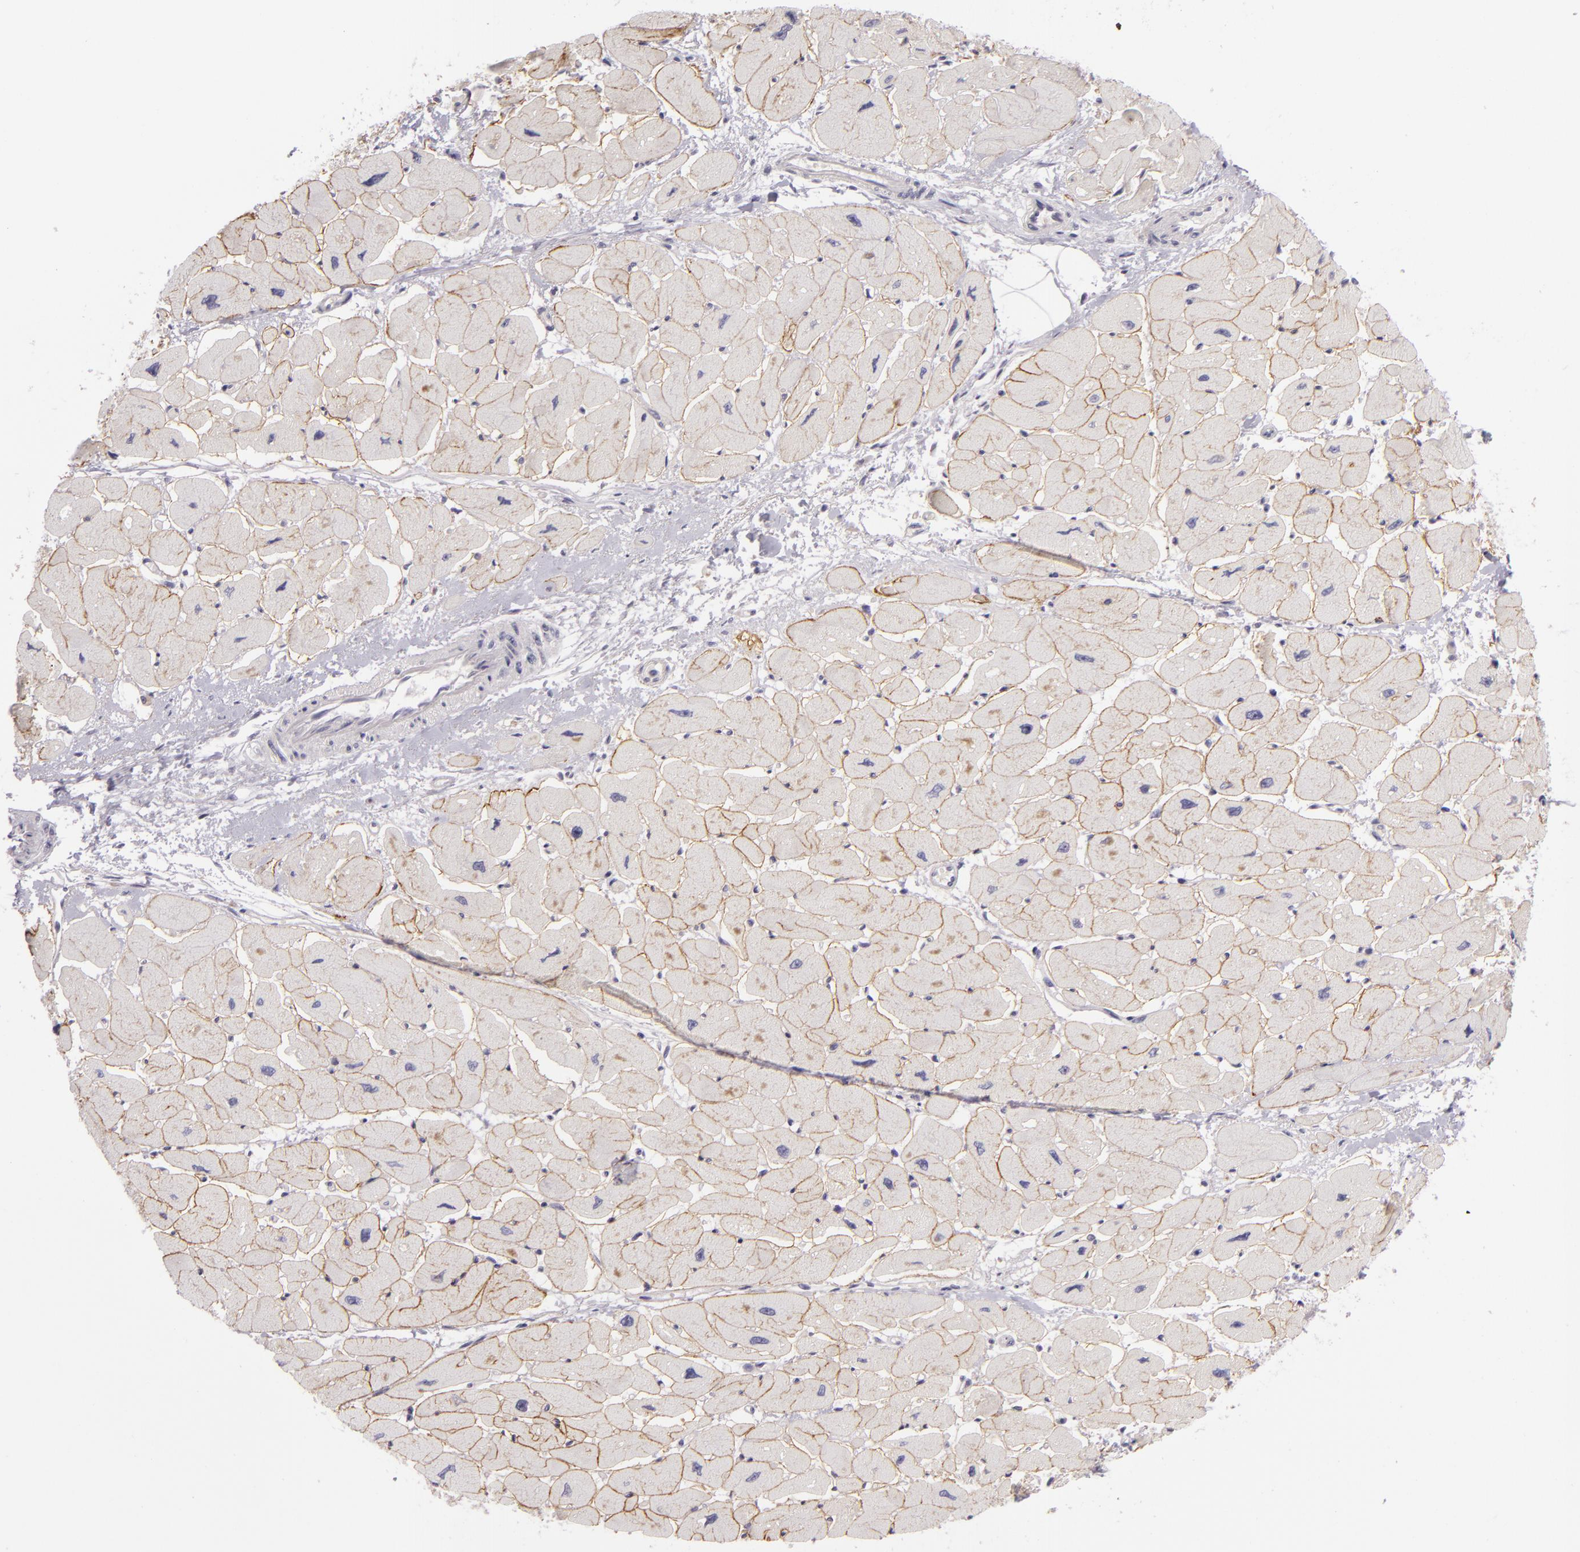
{"staining": {"intensity": "moderate", "quantity": "25%-75%", "location": "cytoplasmic/membranous"}, "tissue": "heart muscle", "cell_type": "Cardiomyocytes", "image_type": "normal", "snomed": [{"axis": "morphology", "description": "Normal tissue, NOS"}, {"axis": "topography", "description": "Heart"}], "caption": "Moderate cytoplasmic/membranous expression is appreciated in about 25%-75% of cardiomyocytes in unremarkable heart muscle. The staining was performed using DAB (3,3'-diaminobenzidine), with brown indicating positive protein expression. Nuclei are stained blue with hematoxylin.", "gene": "DAG1", "patient": {"sex": "female", "age": 54}}